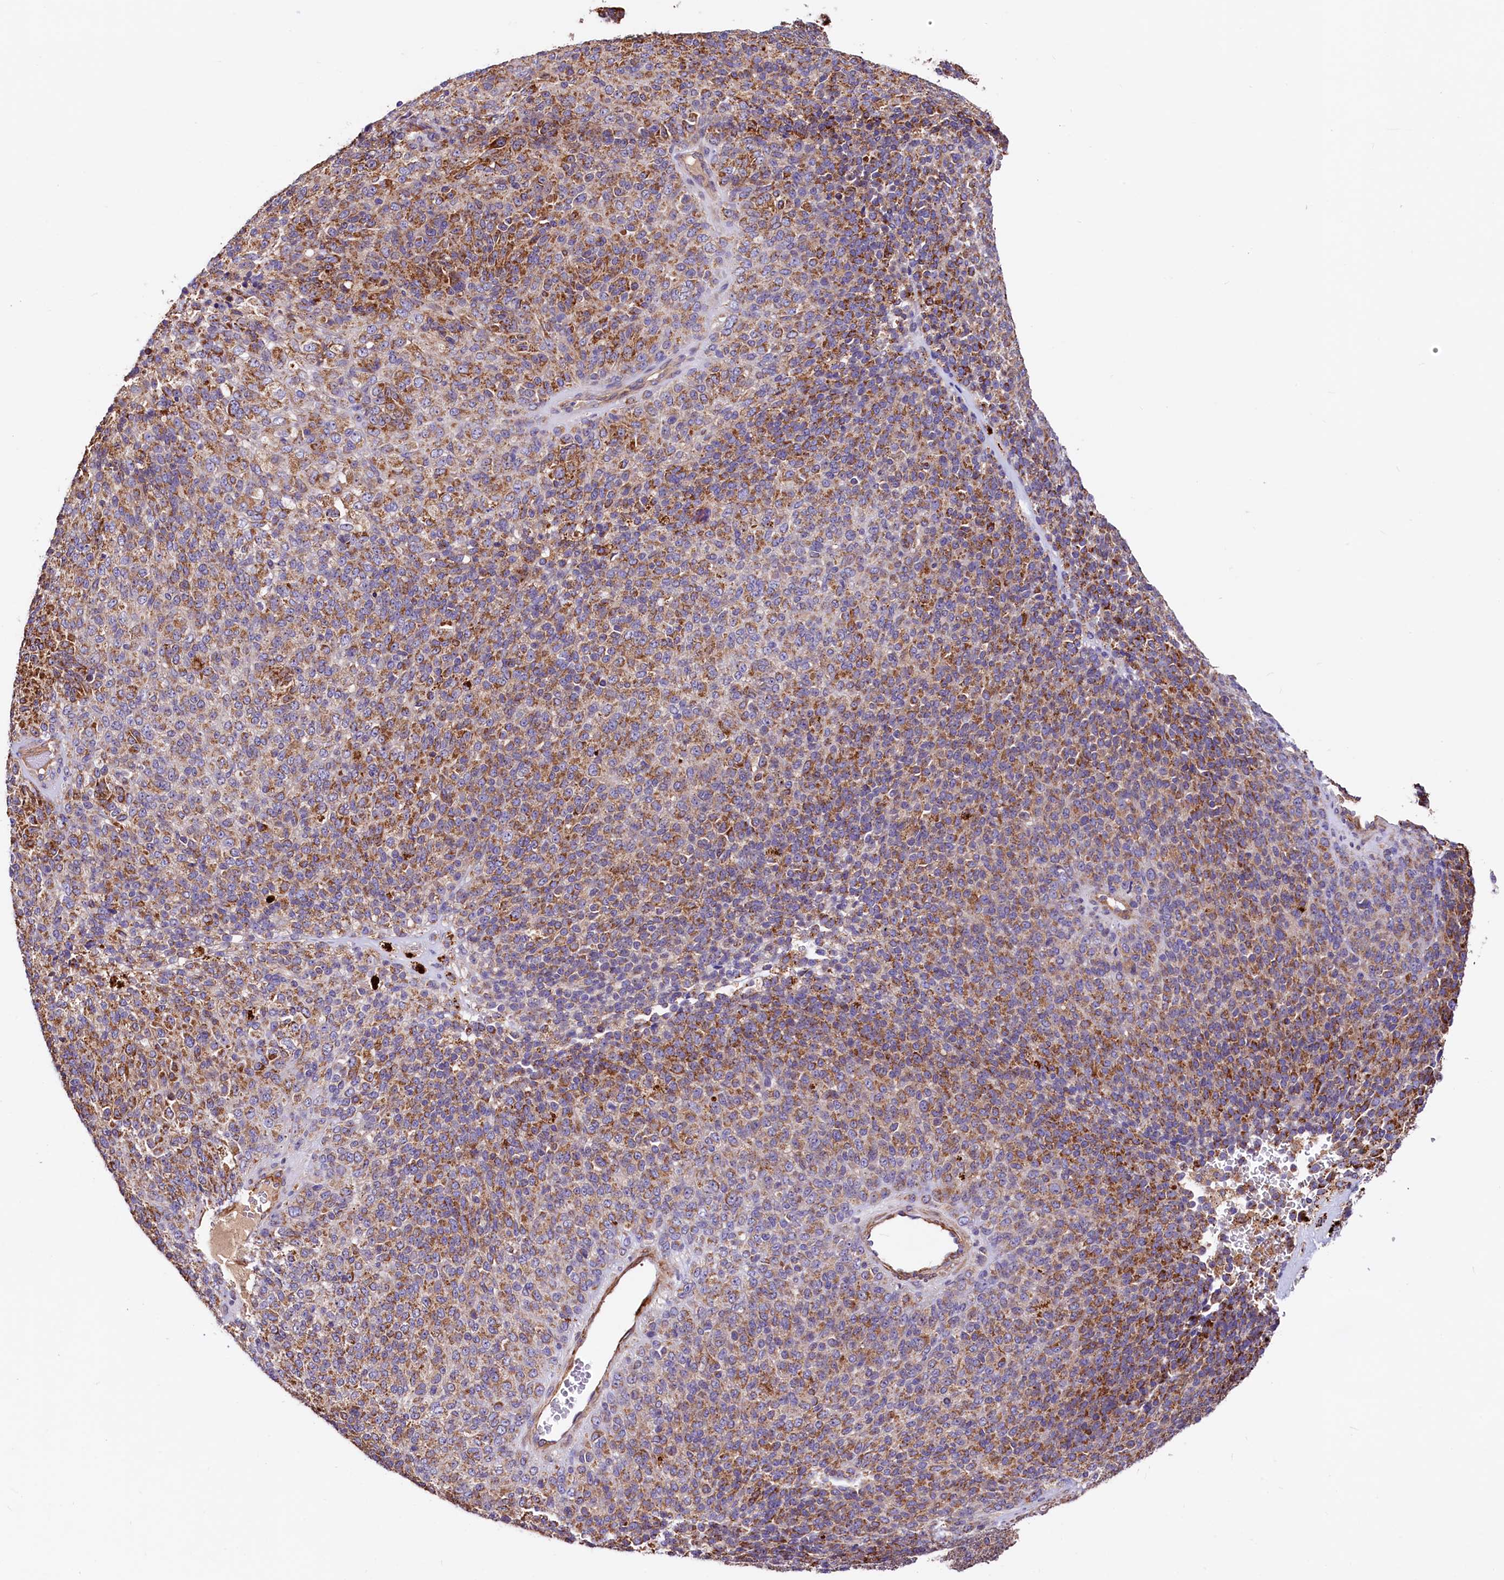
{"staining": {"intensity": "moderate", "quantity": ">75%", "location": "cytoplasmic/membranous"}, "tissue": "melanoma", "cell_type": "Tumor cells", "image_type": "cancer", "snomed": [{"axis": "morphology", "description": "Malignant melanoma, Metastatic site"}, {"axis": "topography", "description": "Brain"}], "caption": "Tumor cells demonstrate medium levels of moderate cytoplasmic/membranous staining in about >75% of cells in malignant melanoma (metastatic site).", "gene": "CIAO3", "patient": {"sex": "female", "age": 56}}